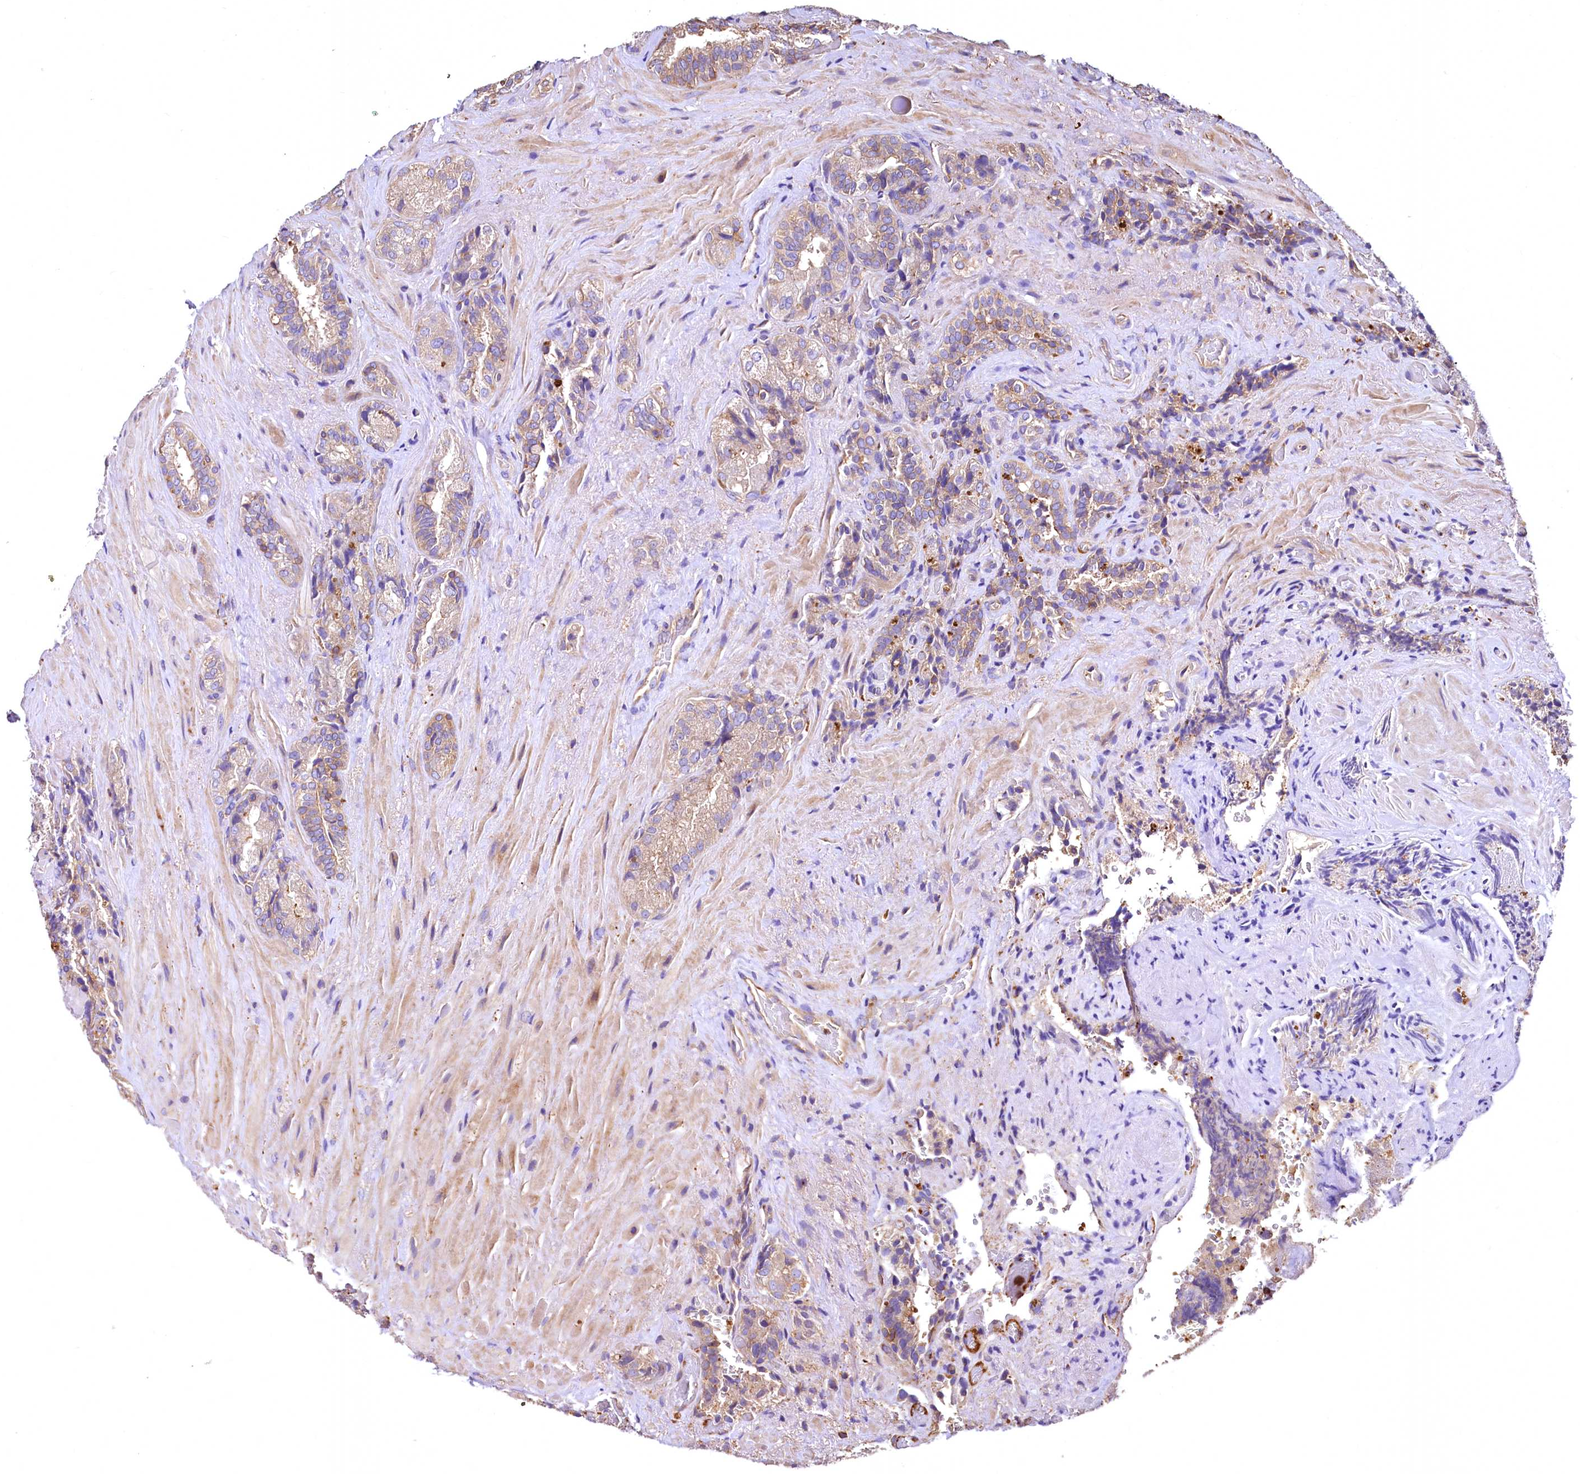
{"staining": {"intensity": "weak", "quantity": "<25%", "location": "cytoplasmic/membranous"}, "tissue": "seminal vesicle", "cell_type": "Glandular cells", "image_type": "normal", "snomed": [{"axis": "morphology", "description": "Normal tissue, NOS"}, {"axis": "topography", "description": "Prostate and seminal vesicle, NOS"}, {"axis": "topography", "description": "Prostate"}, {"axis": "topography", "description": "Seminal veicle"}], "caption": "Immunohistochemical staining of unremarkable human seminal vesicle displays no significant staining in glandular cells.", "gene": "RARS2", "patient": {"sex": "male", "age": 67}}